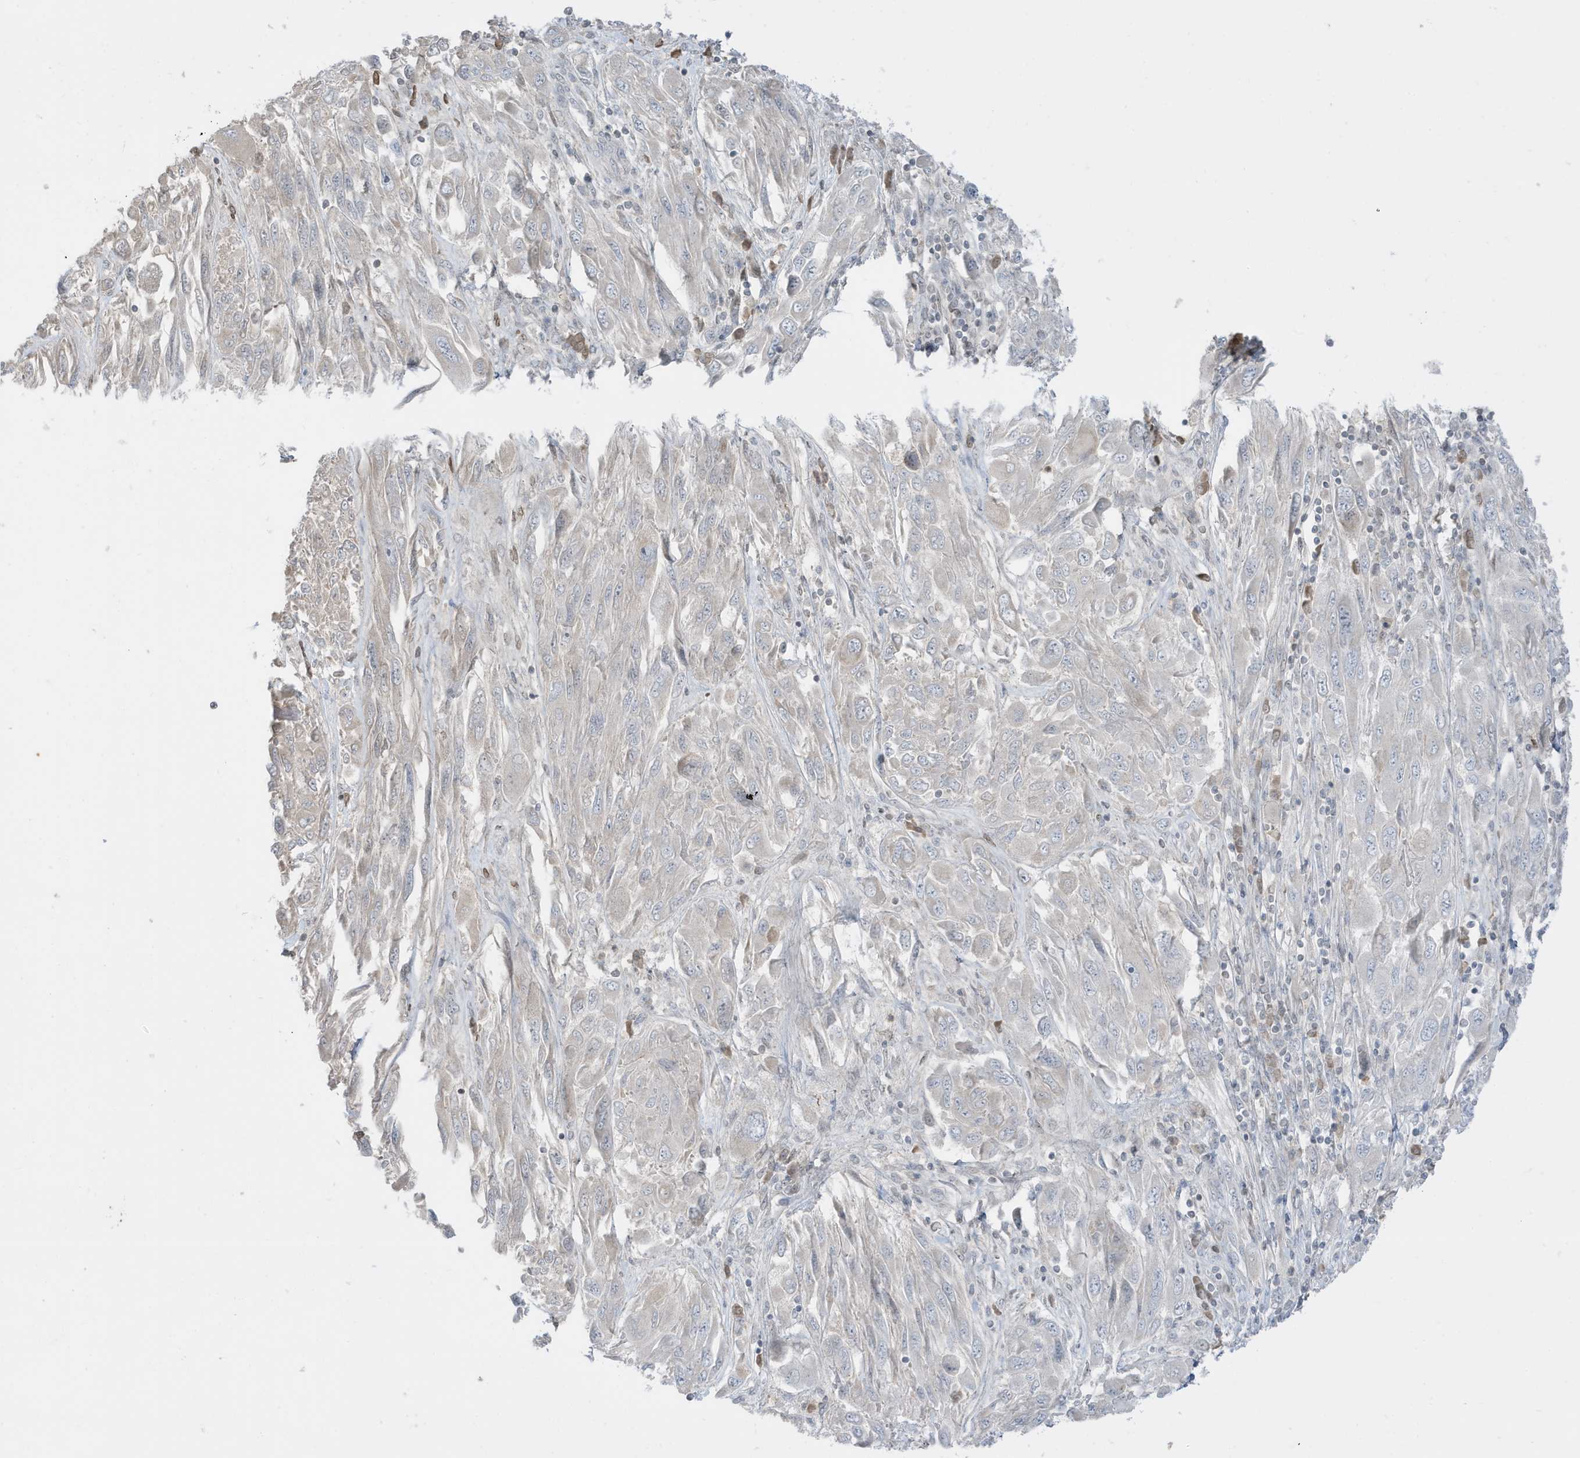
{"staining": {"intensity": "weak", "quantity": "<25%", "location": "cytoplasmic/membranous"}, "tissue": "melanoma", "cell_type": "Tumor cells", "image_type": "cancer", "snomed": [{"axis": "morphology", "description": "Malignant melanoma, NOS"}, {"axis": "topography", "description": "Skin"}], "caption": "A high-resolution photomicrograph shows IHC staining of malignant melanoma, which exhibits no significant expression in tumor cells.", "gene": "FNDC1", "patient": {"sex": "female", "age": 91}}